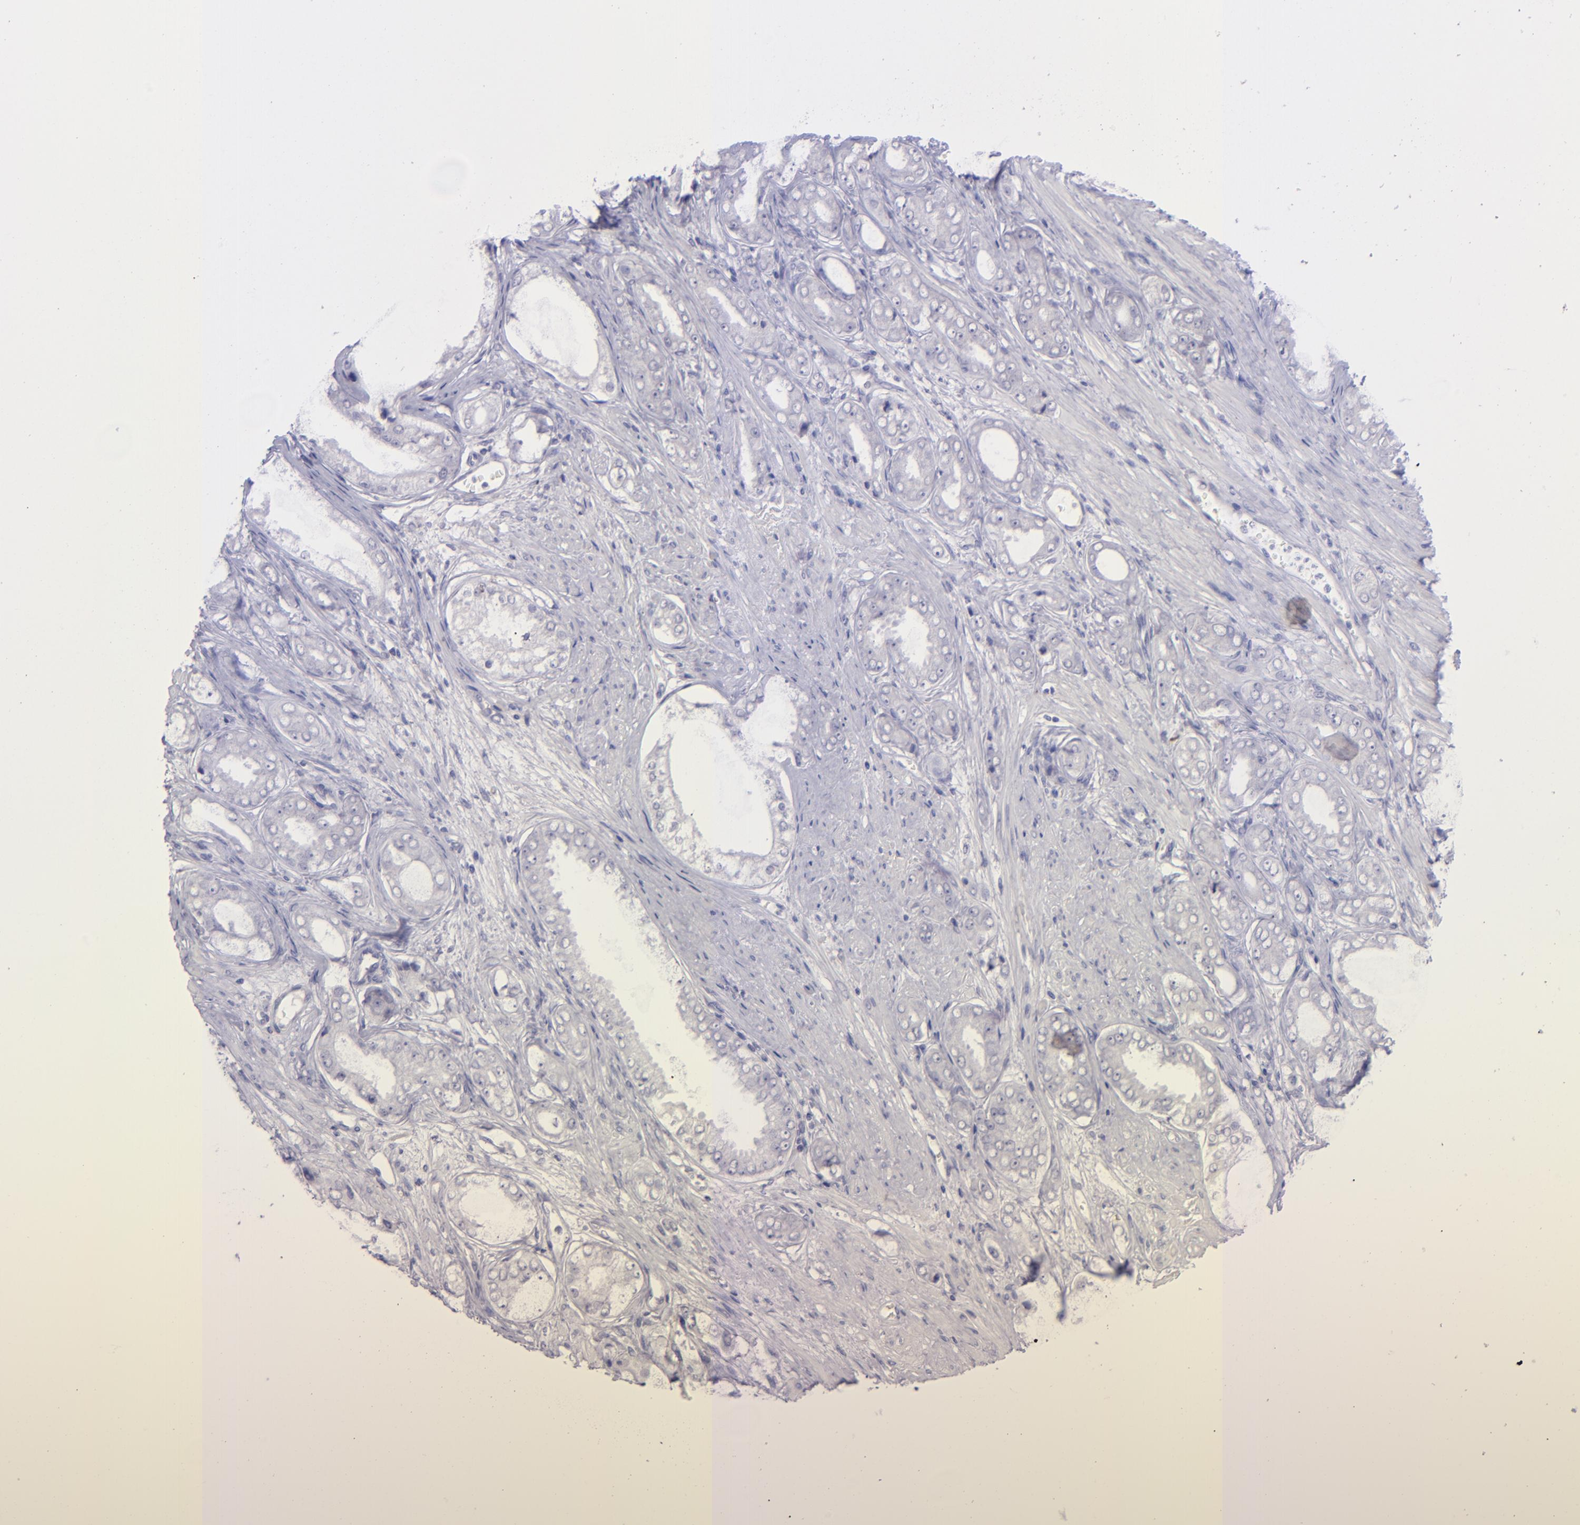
{"staining": {"intensity": "negative", "quantity": "none", "location": "none"}, "tissue": "prostate cancer", "cell_type": "Tumor cells", "image_type": "cancer", "snomed": [{"axis": "morphology", "description": "Adenocarcinoma, Medium grade"}, {"axis": "topography", "description": "Prostate"}], "caption": "Immunohistochemical staining of medium-grade adenocarcinoma (prostate) exhibits no significant staining in tumor cells.", "gene": "POU2F2", "patient": {"sex": "male", "age": 53}}